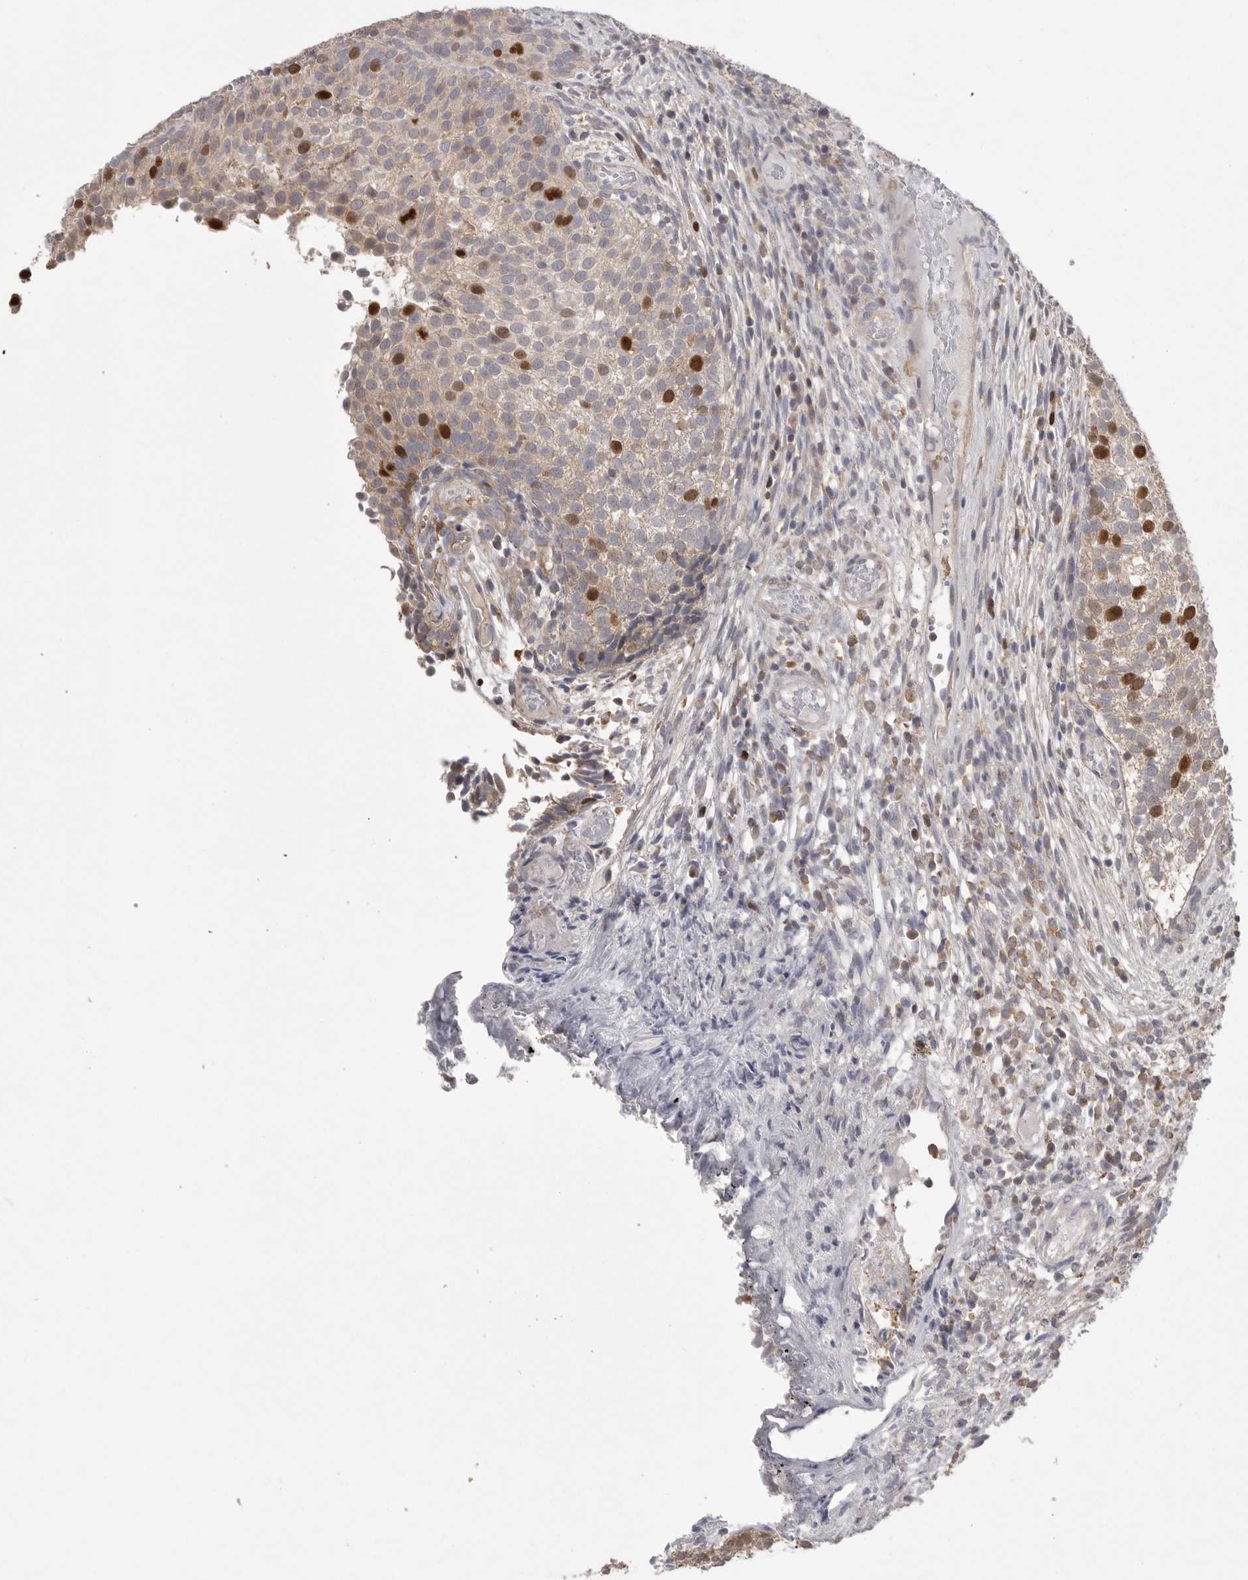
{"staining": {"intensity": "strong", "quantity": "<25%", "location": "cytoplasmic/membranous,nuclear"}, "tissue": "urothelial cancer", "cell_type": "Tumor cells", "image_type": "cancer", "snomed": [{"axis": "morphology", "description": "Urothelial carcinoma, Low grade"}, {"axis": "topography", "description": "Urinary bladder"}], "caption": "Brown immunohistochemical staining in human low-grade urothelial carcinoma shows strong cytoplasmic/membranous and nuclear staining in approximately <25% of tumor cells.", "gene": "TOP2A", "patient": {"sex": "male", "age": 86}}